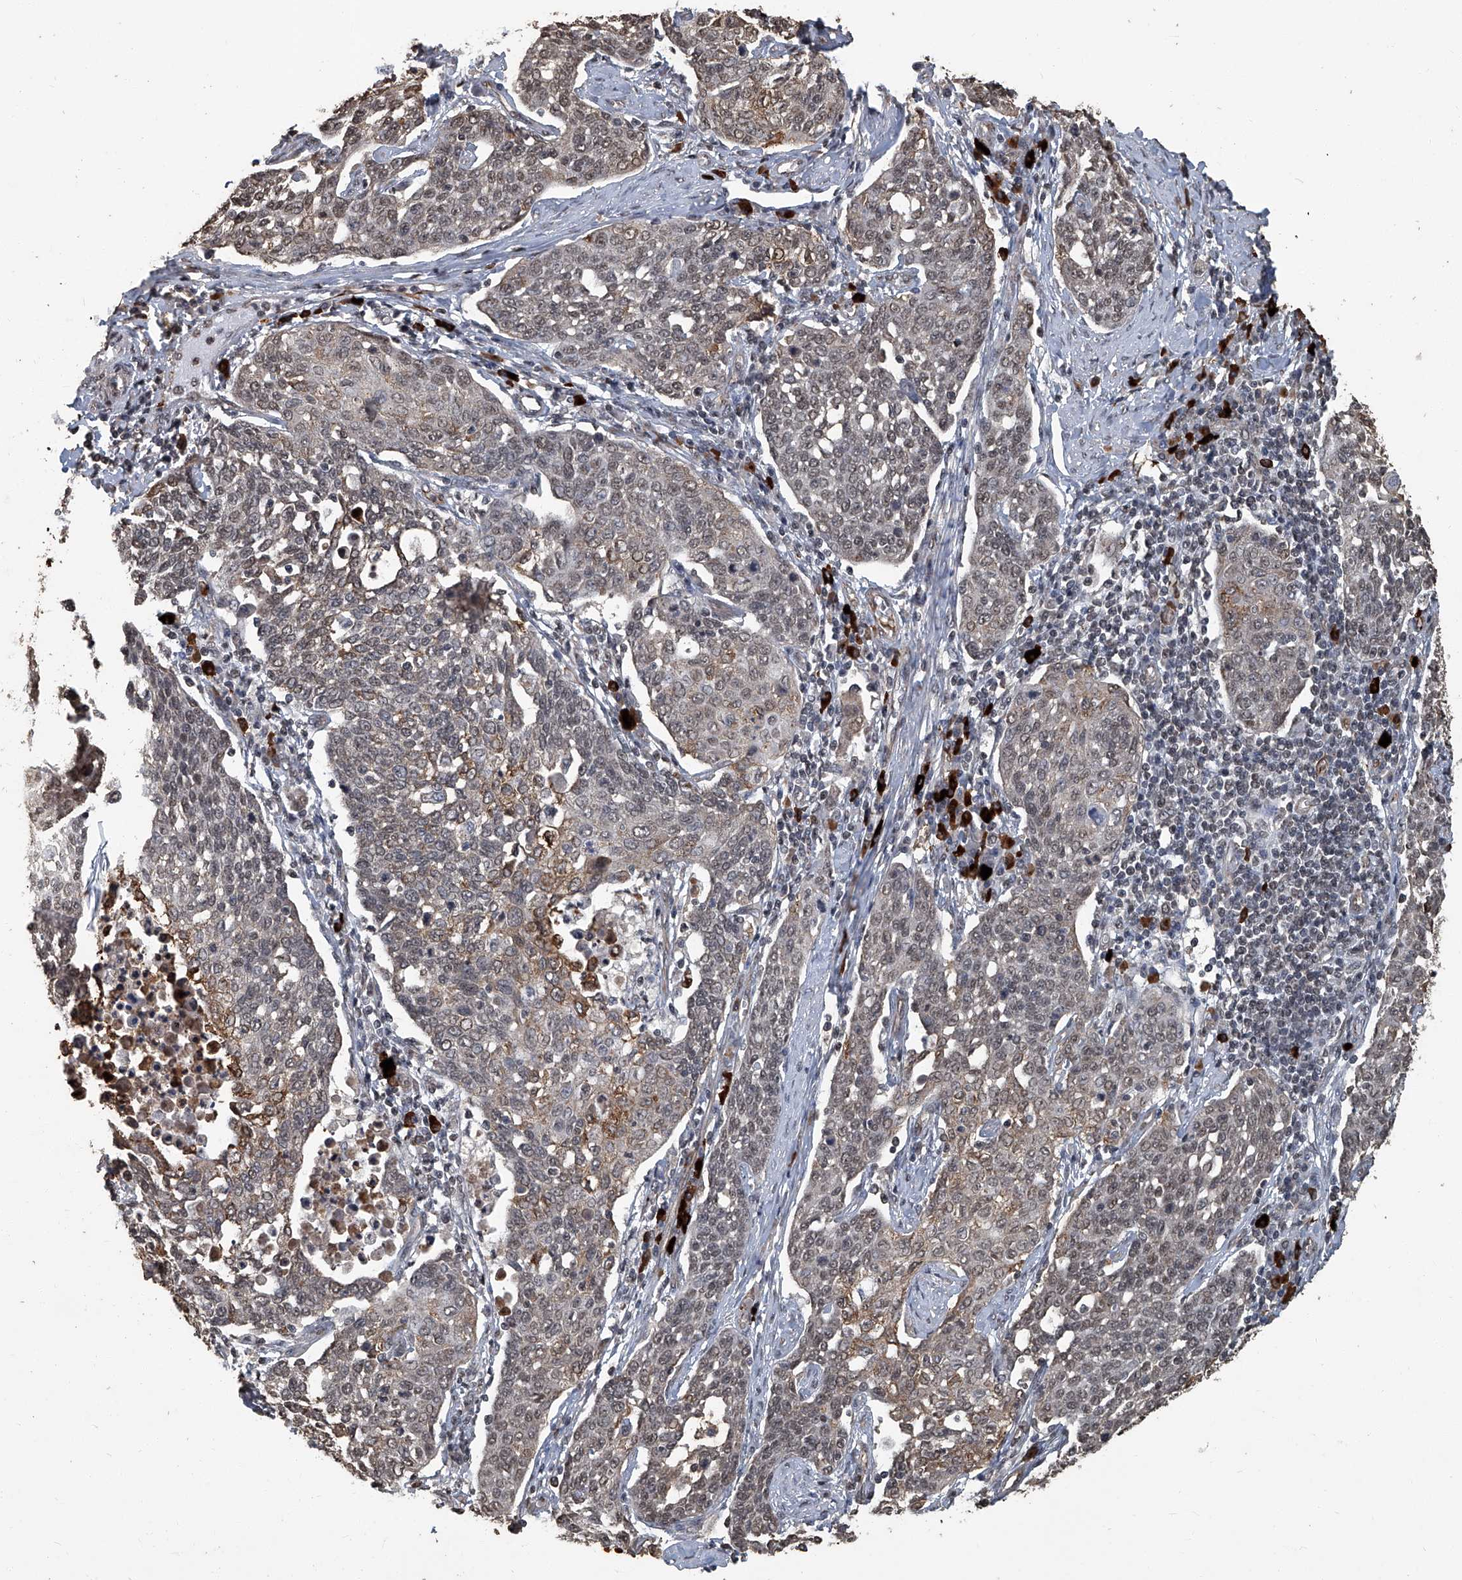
{"staining": {"intensity": "weak", "quantity": ">75%", "location": "cytoplasmic/membranous,nuclear"}, "tissue": "cervical cancer", "cell_type": "Tumor cells", "image_type": "cancer", "snomed": [{"axis": "morphology", "description": "Squamous cell carcinoma, NOS"}, {"axis": "topography", "description": "Cervix"}], "caption": "Cervical cancer tissue demonstrates weak cytoplasmic/membranous and nuclear expression in approximately >75% of tumor cells, visualized by immunohistochemistry.", "gene": "GPR132", "patient": {"sex": "female", "age": 34}}